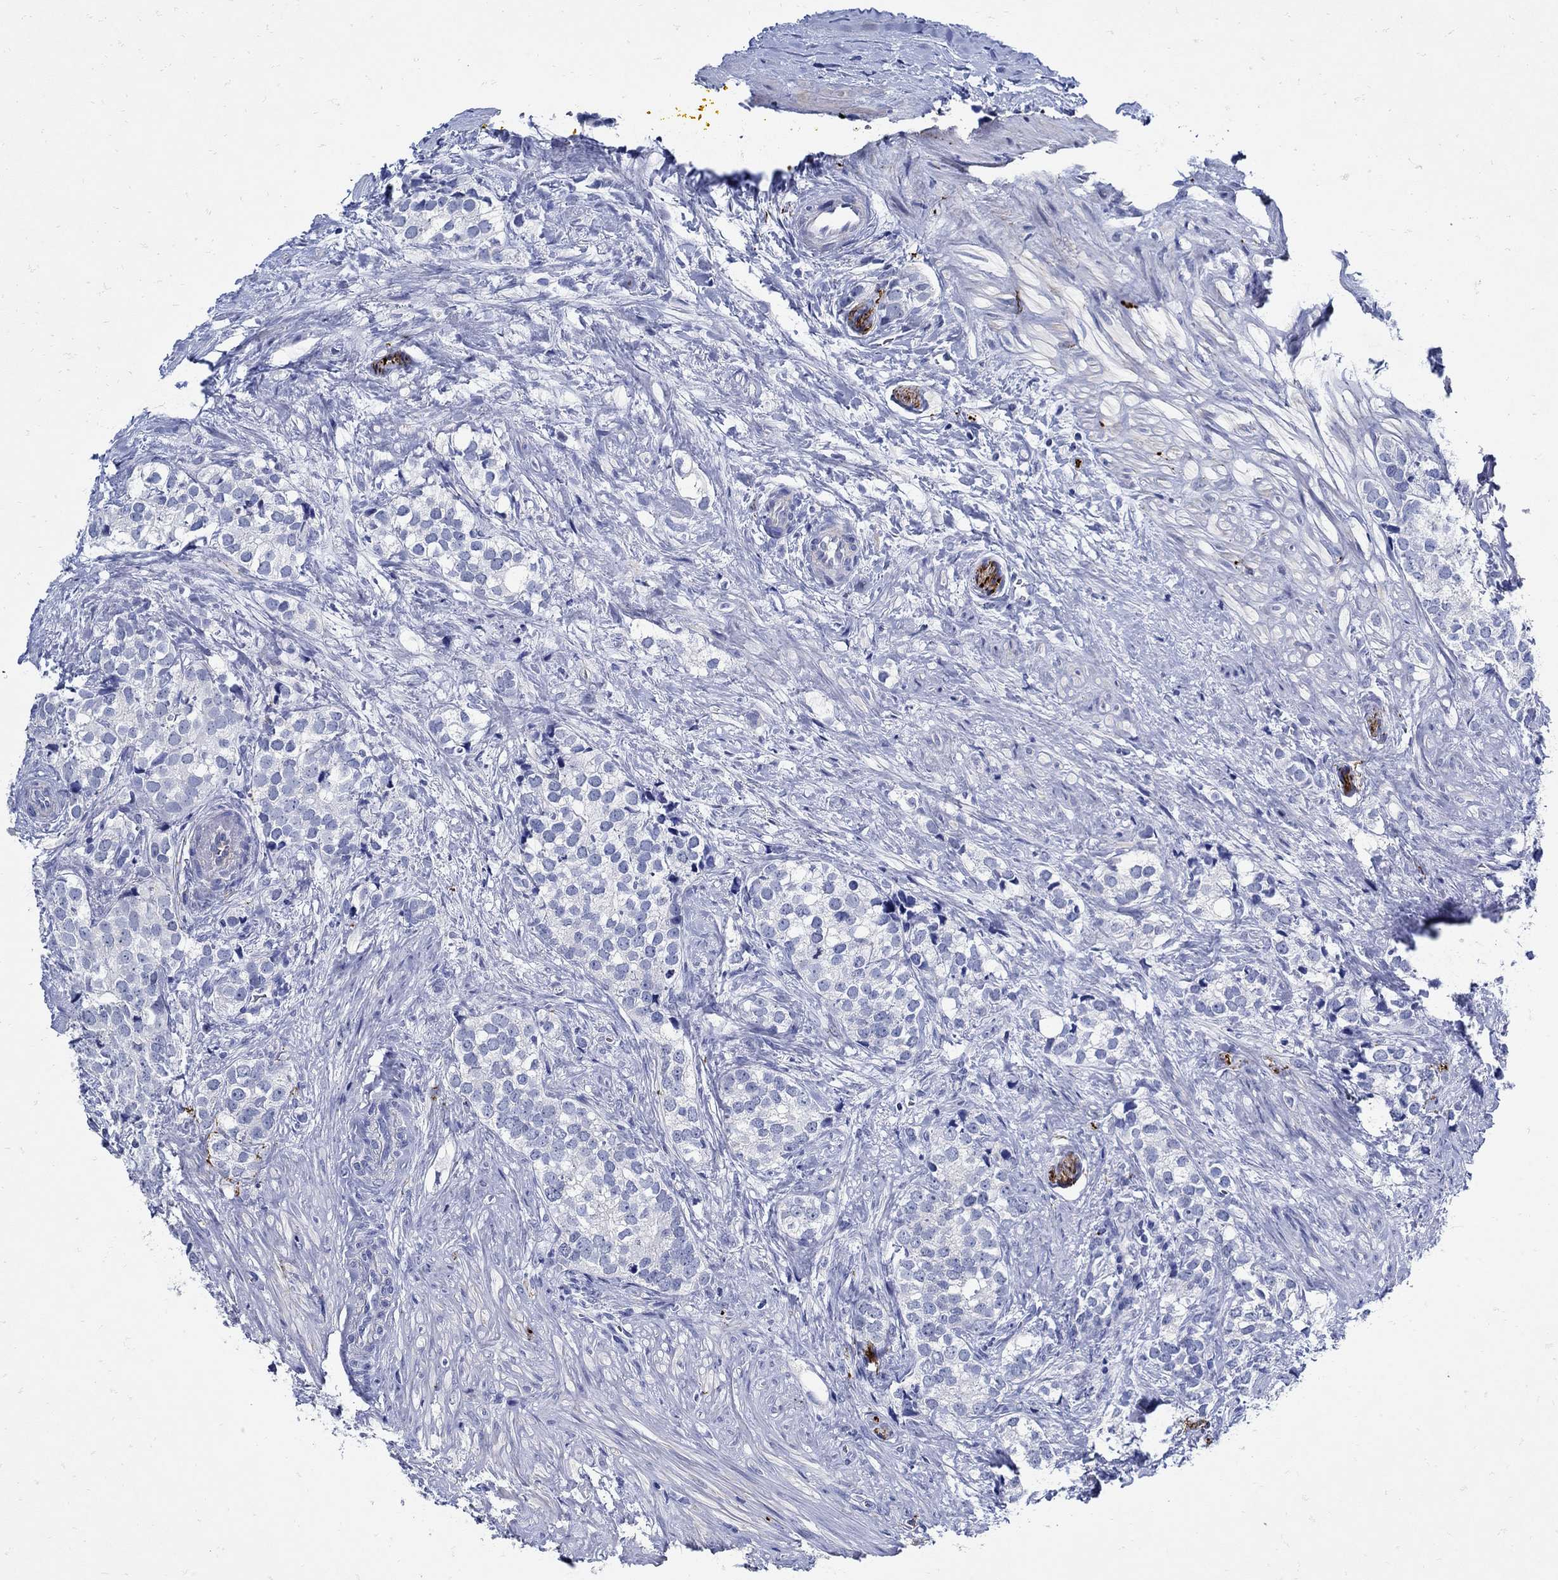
{"staining": {"intensity": "negative", "quantity": "none", "location": "none"}, "tissue": "prostate cancer", "cell_type": "Tumor cells", "image_type": "cancer", "snomed": [{"axis": "morphology", "description": "Adenocarcinoma, NOS"}, {"axis": "topography", "description": "Prostate and seminal vesicle, NOS"}], "caption": "IHC histopathology image of prostate cancer stained for a protein (brown), which shows no positivity in tumor cells.", "gene": "NOS1", "patient": {"sex": "male", "age": 63}}